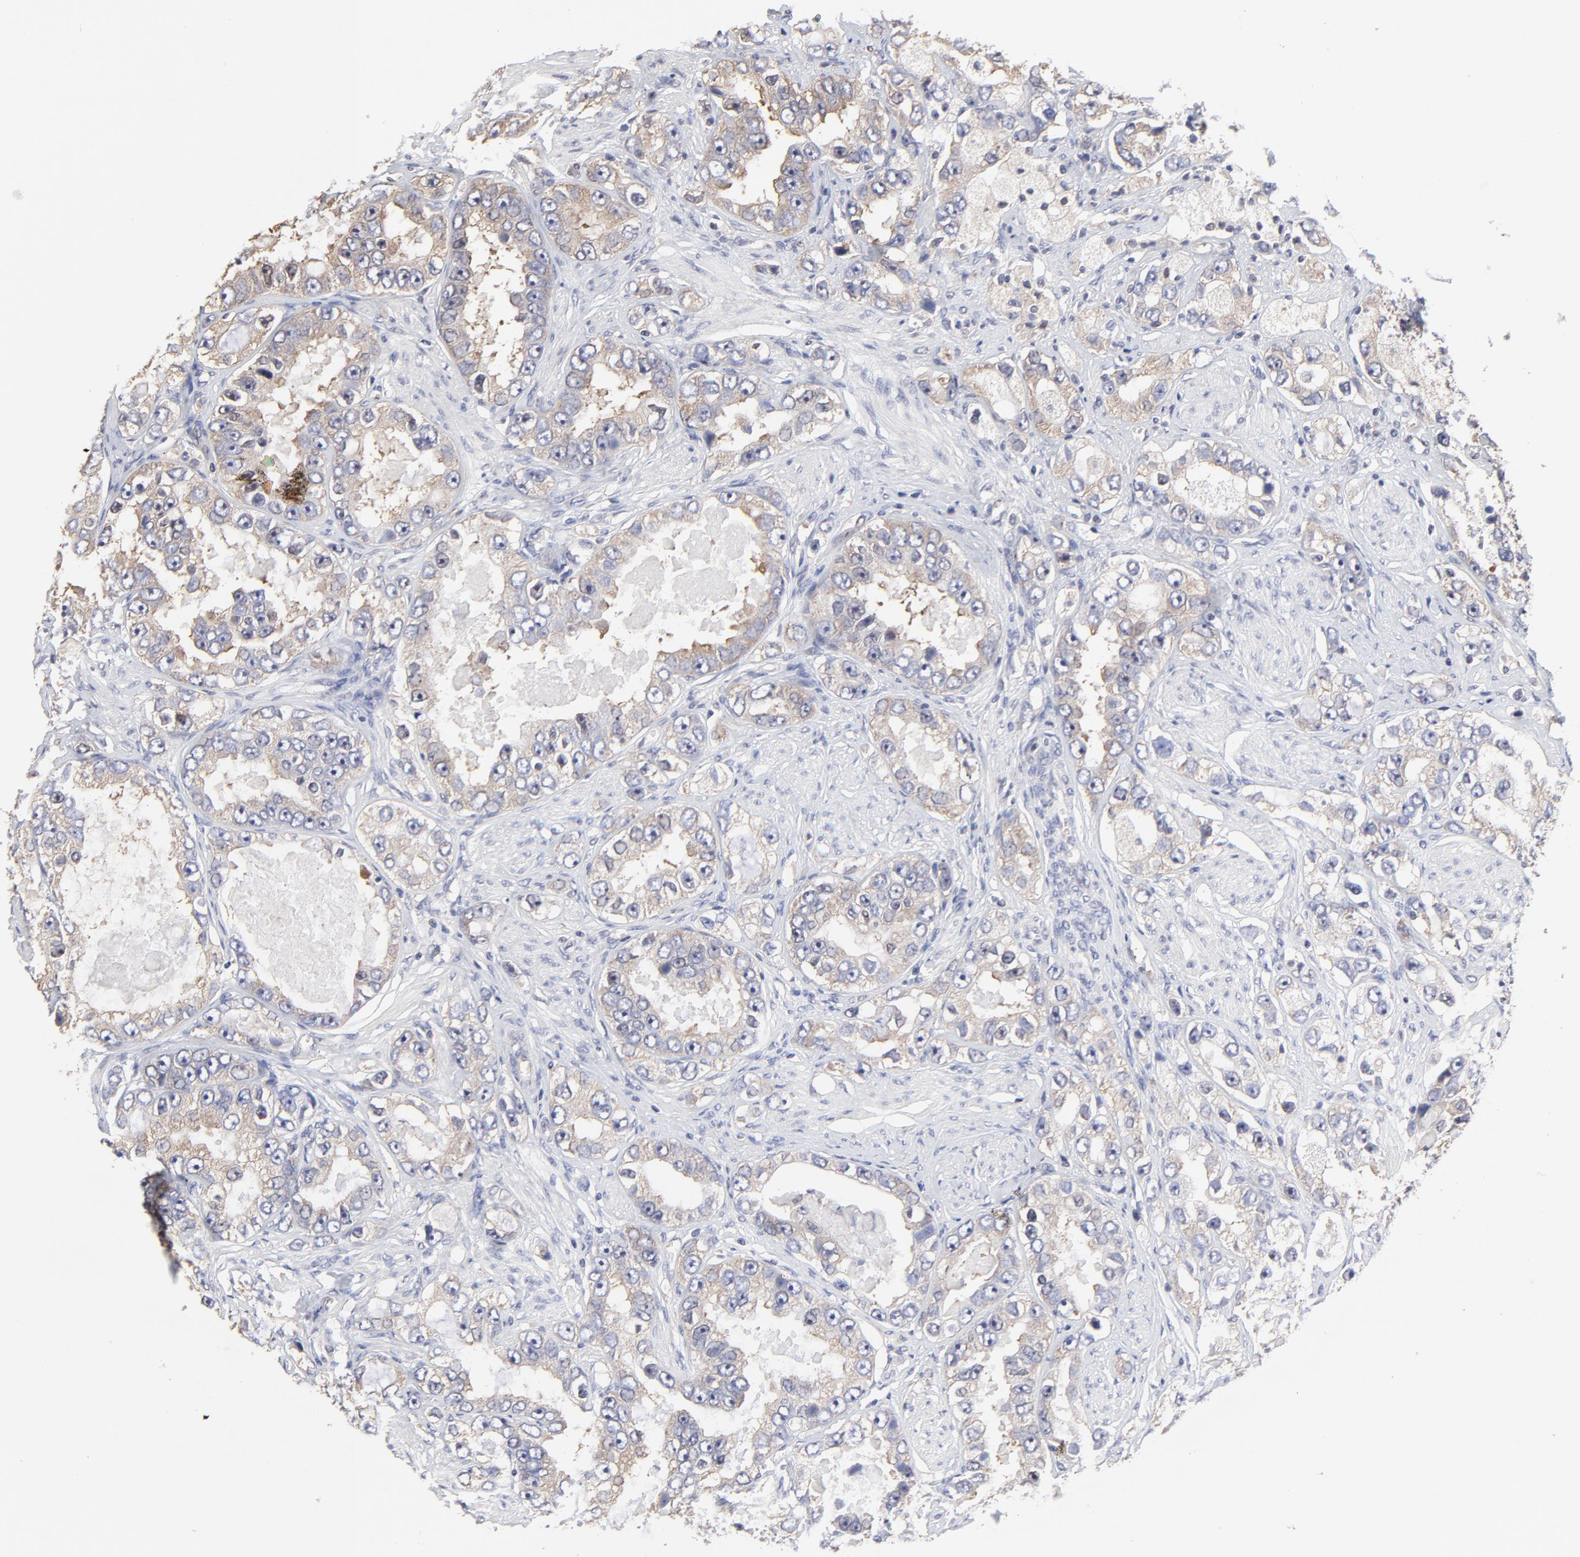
{"staining": {"intensity": "weak", "quantity": "<25%", "location": "cytoplasmic/membranous"}, "tissue": "prostate cancer", "cell_type": "Tumor cells", "image_type": "cancer", "snomed": [{"axis": "morphology", "description": "Adenocarcinoma, High grade"}, {"axis": "topography", "description": "Prostate"}], "caption": "Histopathology image shows no protein positivity in tumor cells of prostate cancer tissue.", "gene": "CCT2", "patient": {"sex": "male", "age": 63}}